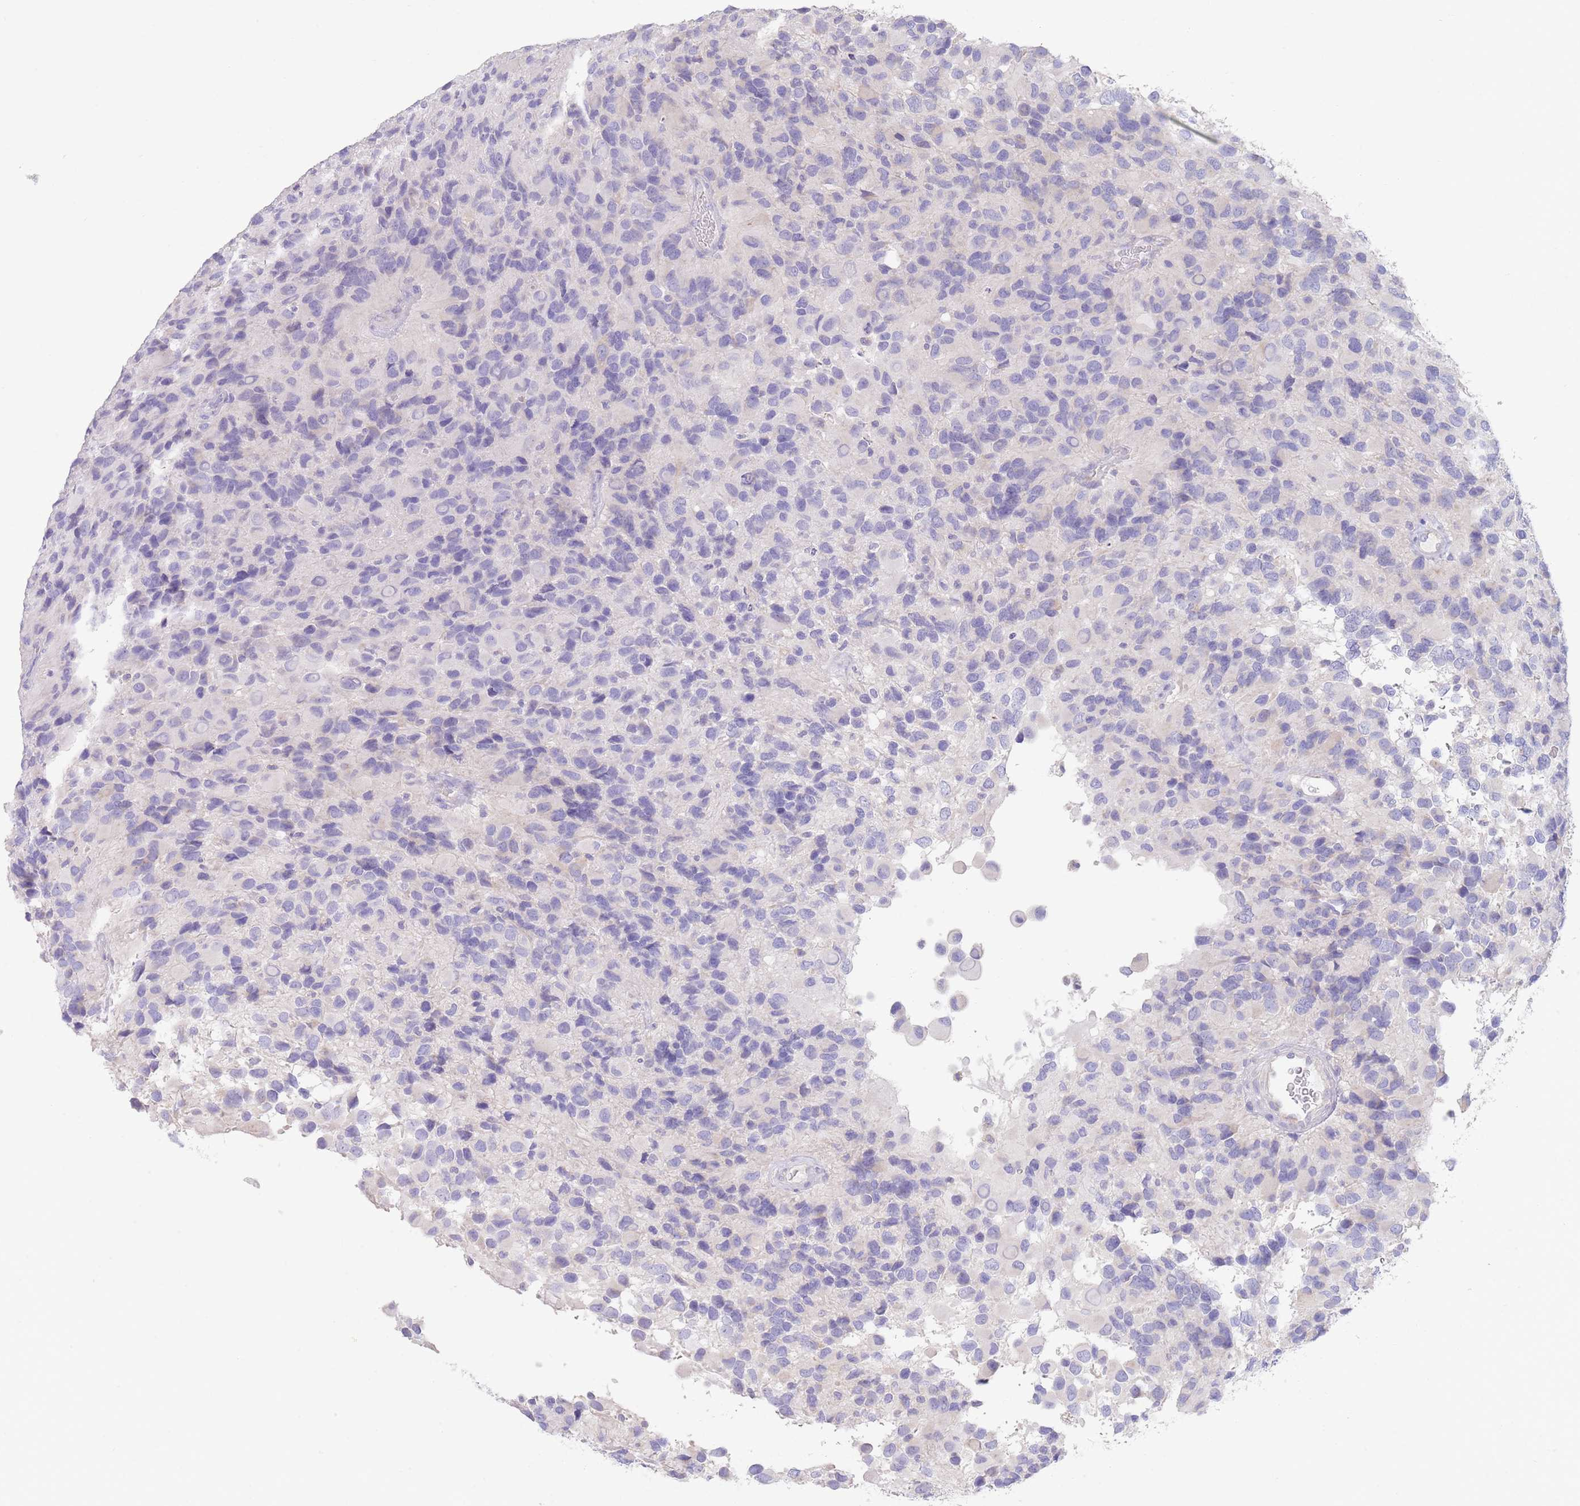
{"staining": {"intensity": "negative", "quantity": "none", "location": "none"}, "tissue": "glioma", "cell_type": "Tumor cells", "image_type": "cancer", "snomed": [{"axis": "morphology", "description": "Glioma, malignant, High grade"}, {"axis": "topography", "description": "Brain"}], "caption": "DAB immunohistochemical staining of human glioma shows no significant staining in tumor cells.", "gene": "CCDC149", "patient": {"sex": "male", "age": 77}}